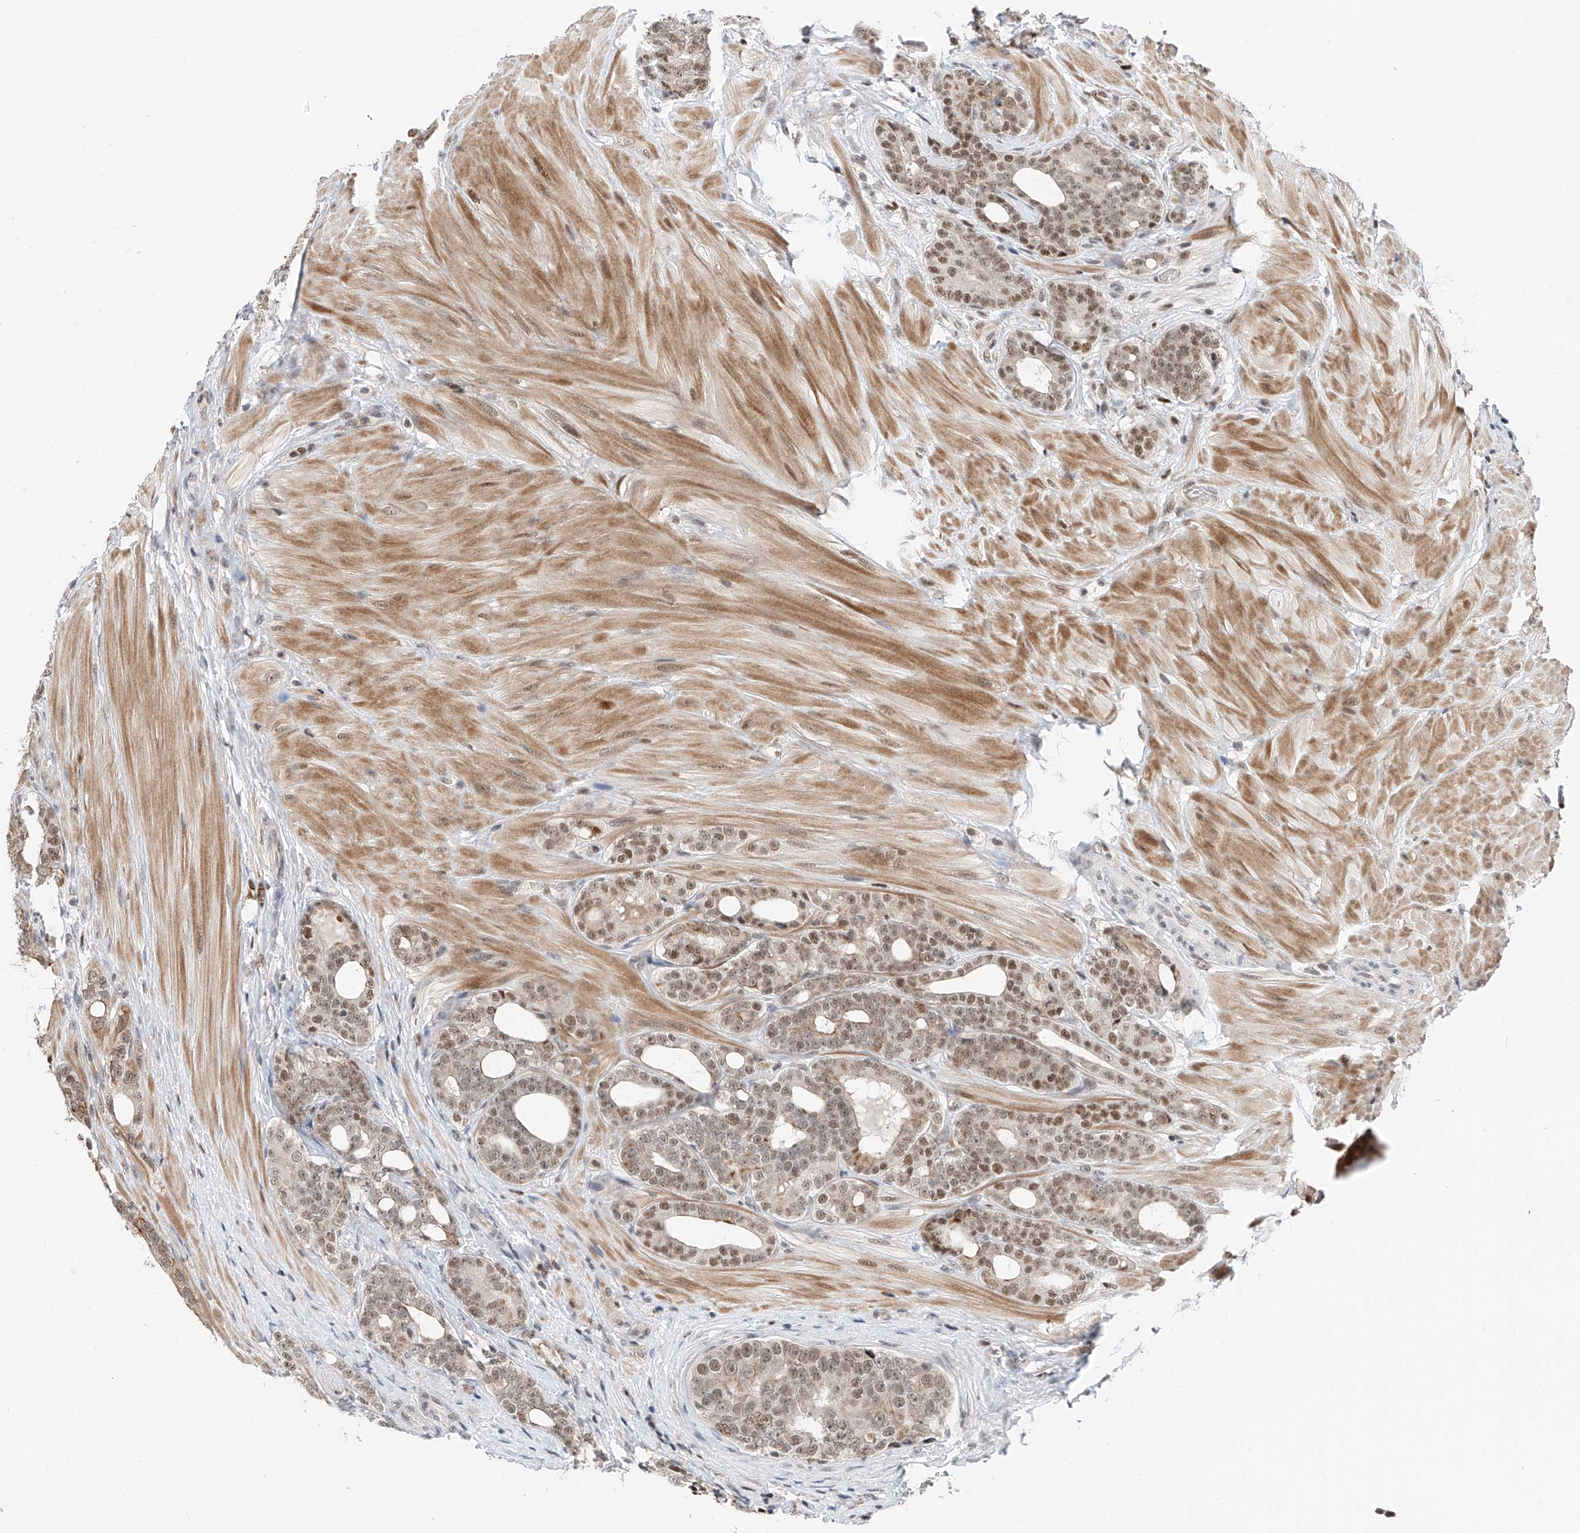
{"staining": {"intensity": "moderate", "quantity": "25%-75%", "location": "nuclear"}, "tissue": "prostate cancer", "cell_type": "Tumor cells", "image_type": "cancer", "snomed": [{"axis": "morphology", "description": "Adenocarcinoma, High grade"}, {"axis": "topography", "description": "Prostate"}], "caption": "This is a photomicrograph of immunohistochemistry staining of prostate cancer (high-grade adenocarcinoma), which shows moderate positivity in the nuclear of tumor cells.", "gene": "SNRNP200", "patient": {"sex": "male", "age": 56}}